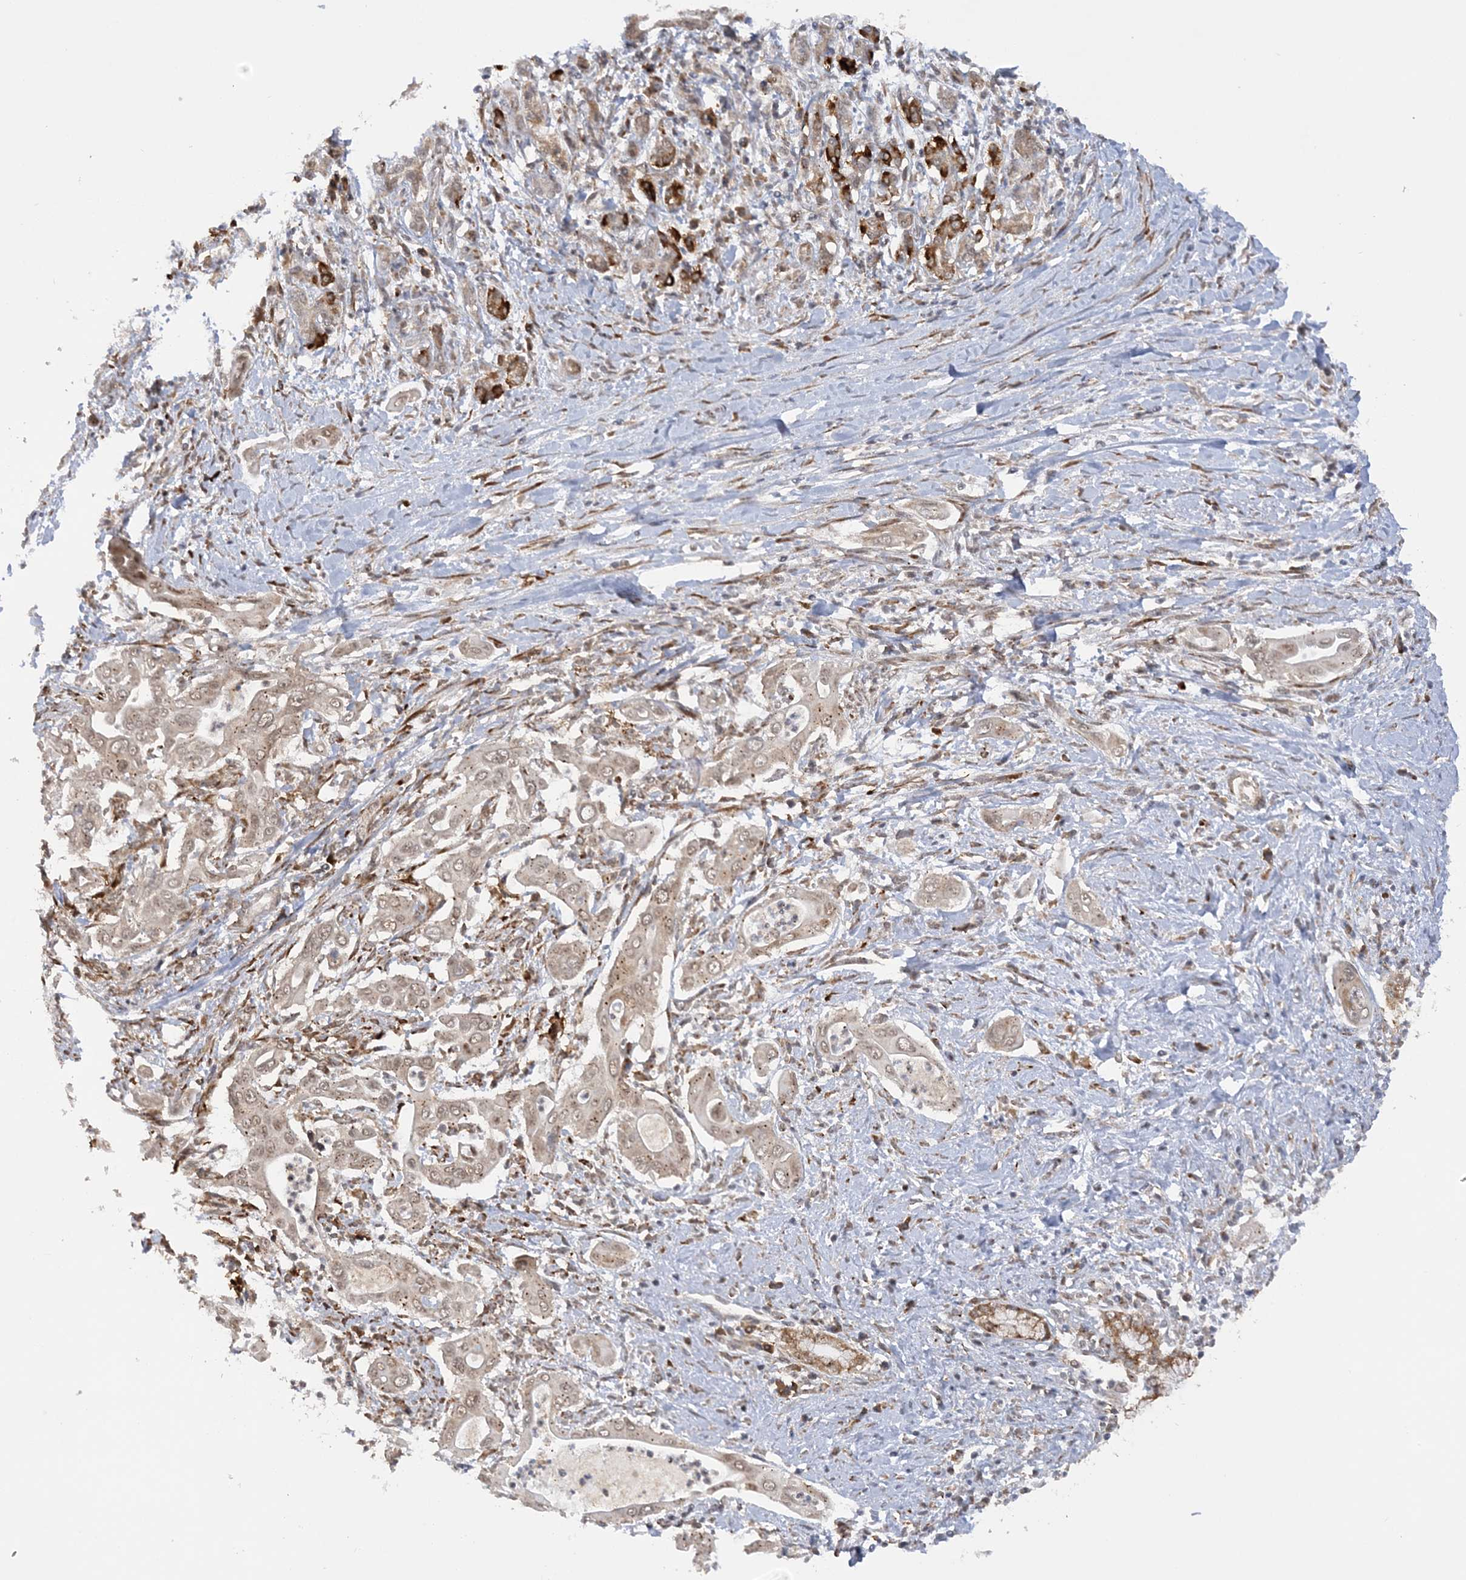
{"staining": {"intensity": "moderate", "quantity": "25%-75%", "location": "cytoplasmic/membranous"}, "tissue": "pancreatic cancer", "cell_type": "Tumor cells", "image_type": "cancer", "snomed": [{"axis": "morphology", "description": "Adenocarcinoma, NOS"}, {"axis": "topography", "description": "Pancreas"}], "caption": "IHC image of neoplastic tissue: pancreatic cancer stained using IHC exhibits medium levels of moderate protein expression localized specifically in the cytoplasmic/membranous of tumor cells, appearing as a cytoplasmic/membranous brown color.", "gene": "MRPL47", "patient": {"sex": "male", "age": 58}}